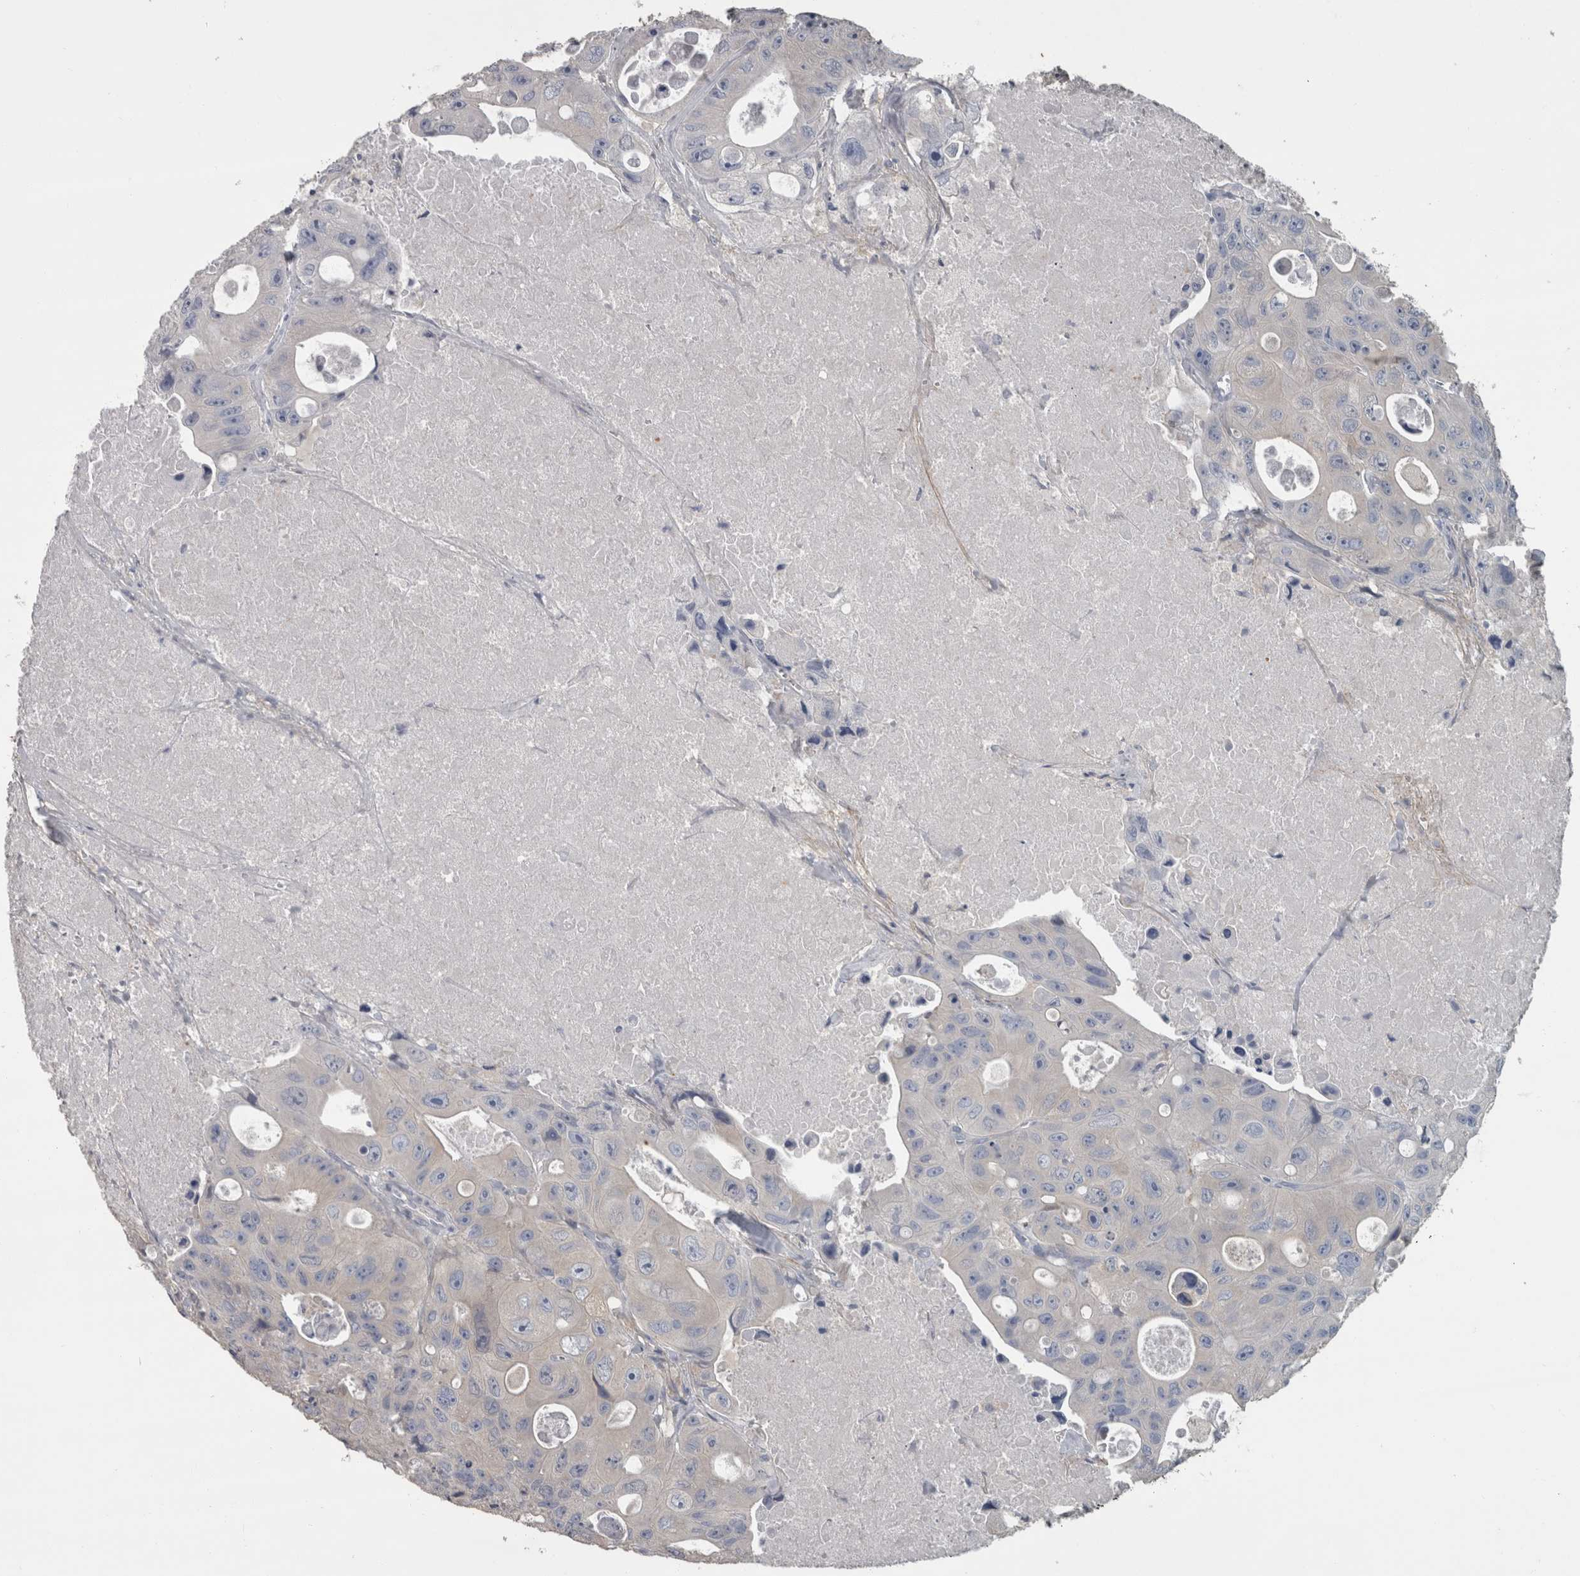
{"staining": {"intensity": "negative", "quantity": "none", "location": "none"}, "tissue": "colorectal cancer", "cell_type": "Tumor cells", "image_type": "cancer", "snomed": [{"axis": "morphology", "description": "Adenocarcinoma, NOS"}, {"axis": "topography", "description": "Colon"}], "caption": "Tumor cells are negative for protein expression in human colorectal cancer (adenocarcinoma). (DAB immunohistochemistry, high magnification).", "gene": "EFEMP2", "patient": {"sex": "female", "age": 46}}